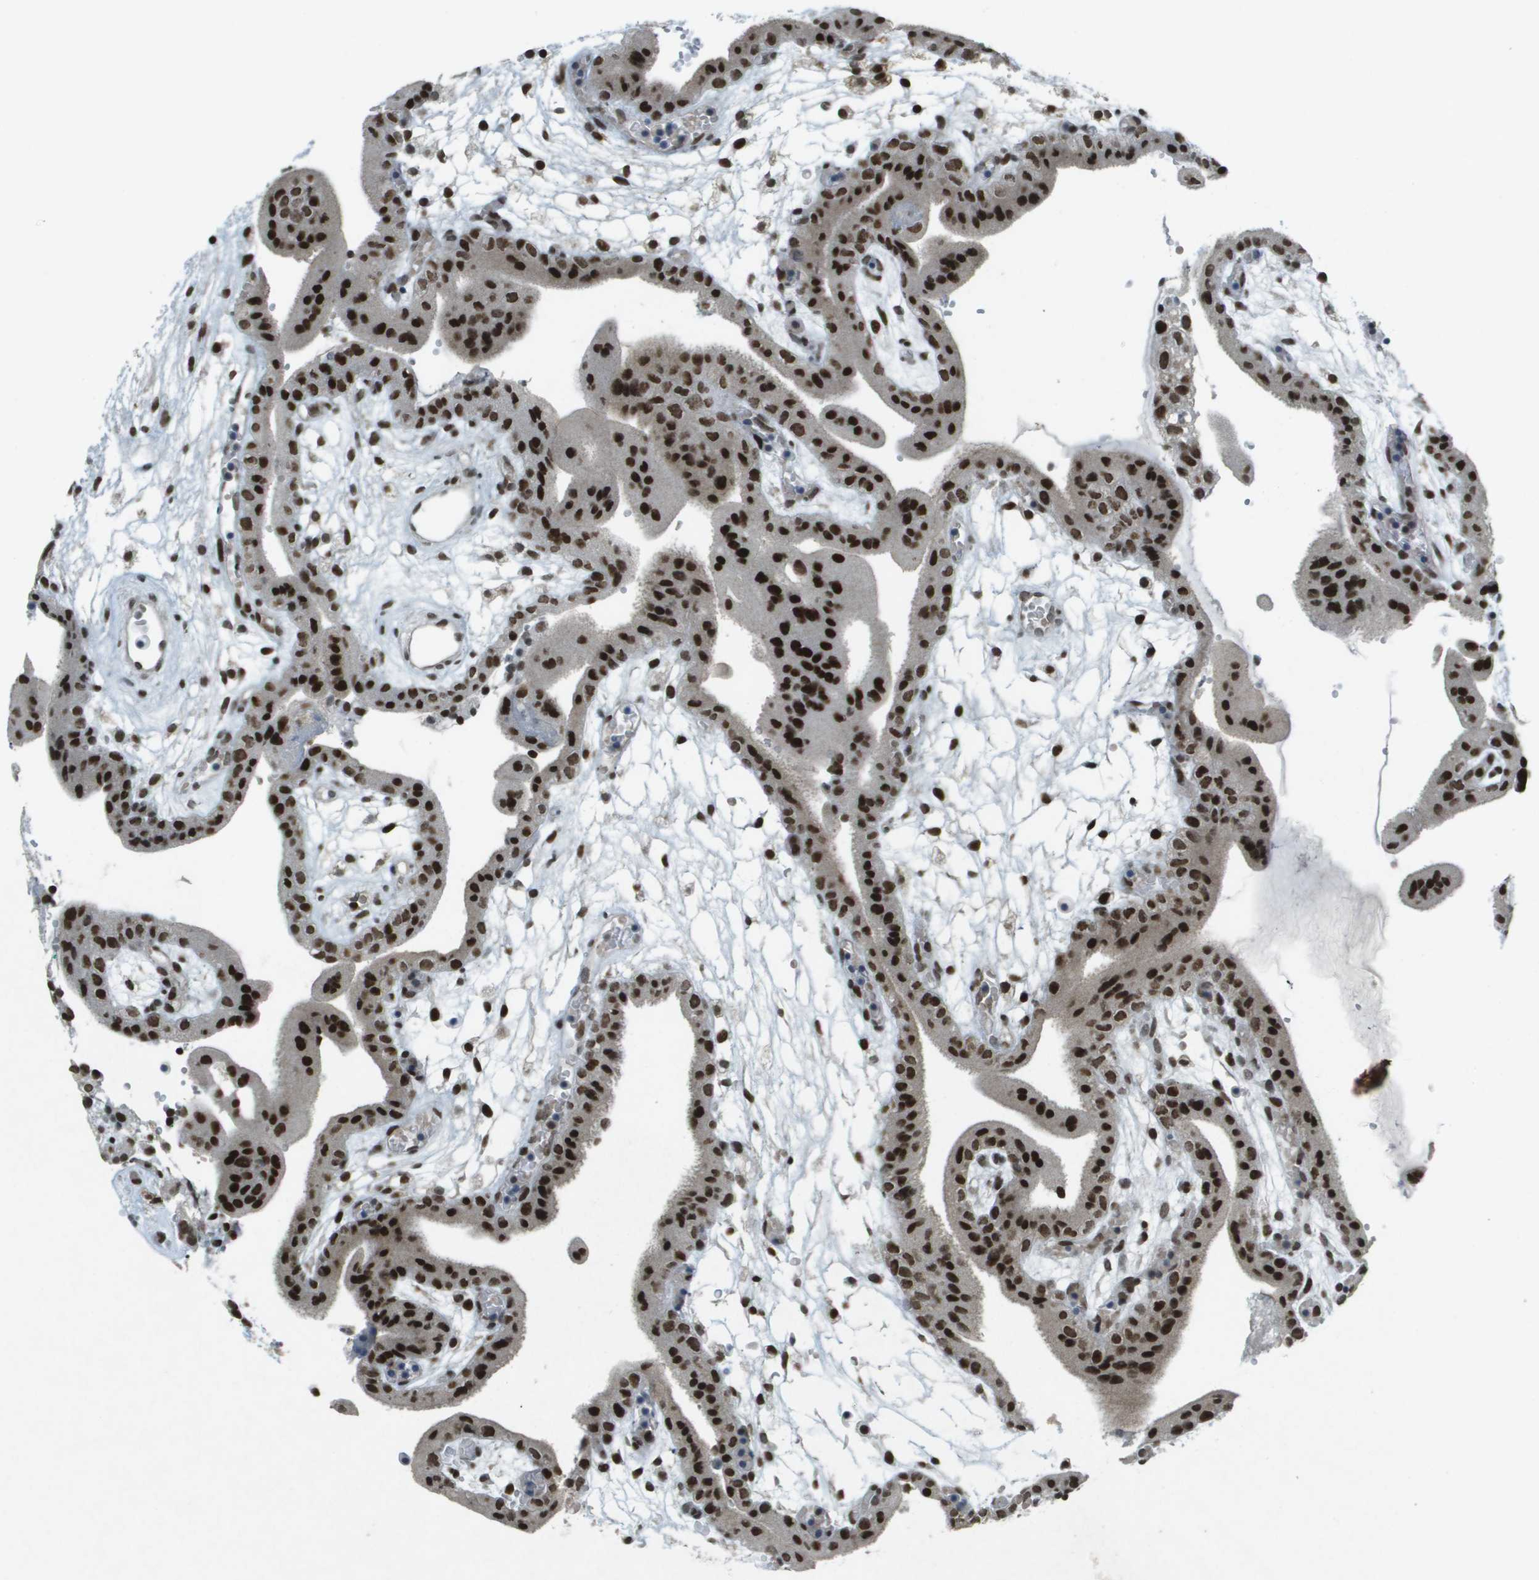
{"staining": {"intensity": "strong", "quantity": ">75%", "location": "nuclear"}, "tissue": "placenta", "cell_type": "Trophoblastic cells", "image_type": "normal", "snomed": [{"axis": "morphology", "description": "Normal tissue, NOS"}, {"axis": "topography", "description": "Placenta"}], "caption": "DAB immunohistochemical staining of benign placenta shows strong nuclear protein positivity in approximately >75% of trophoblastic cells.", "gene": "IRF7", "patient": {"sex": "female", "age": 18}}